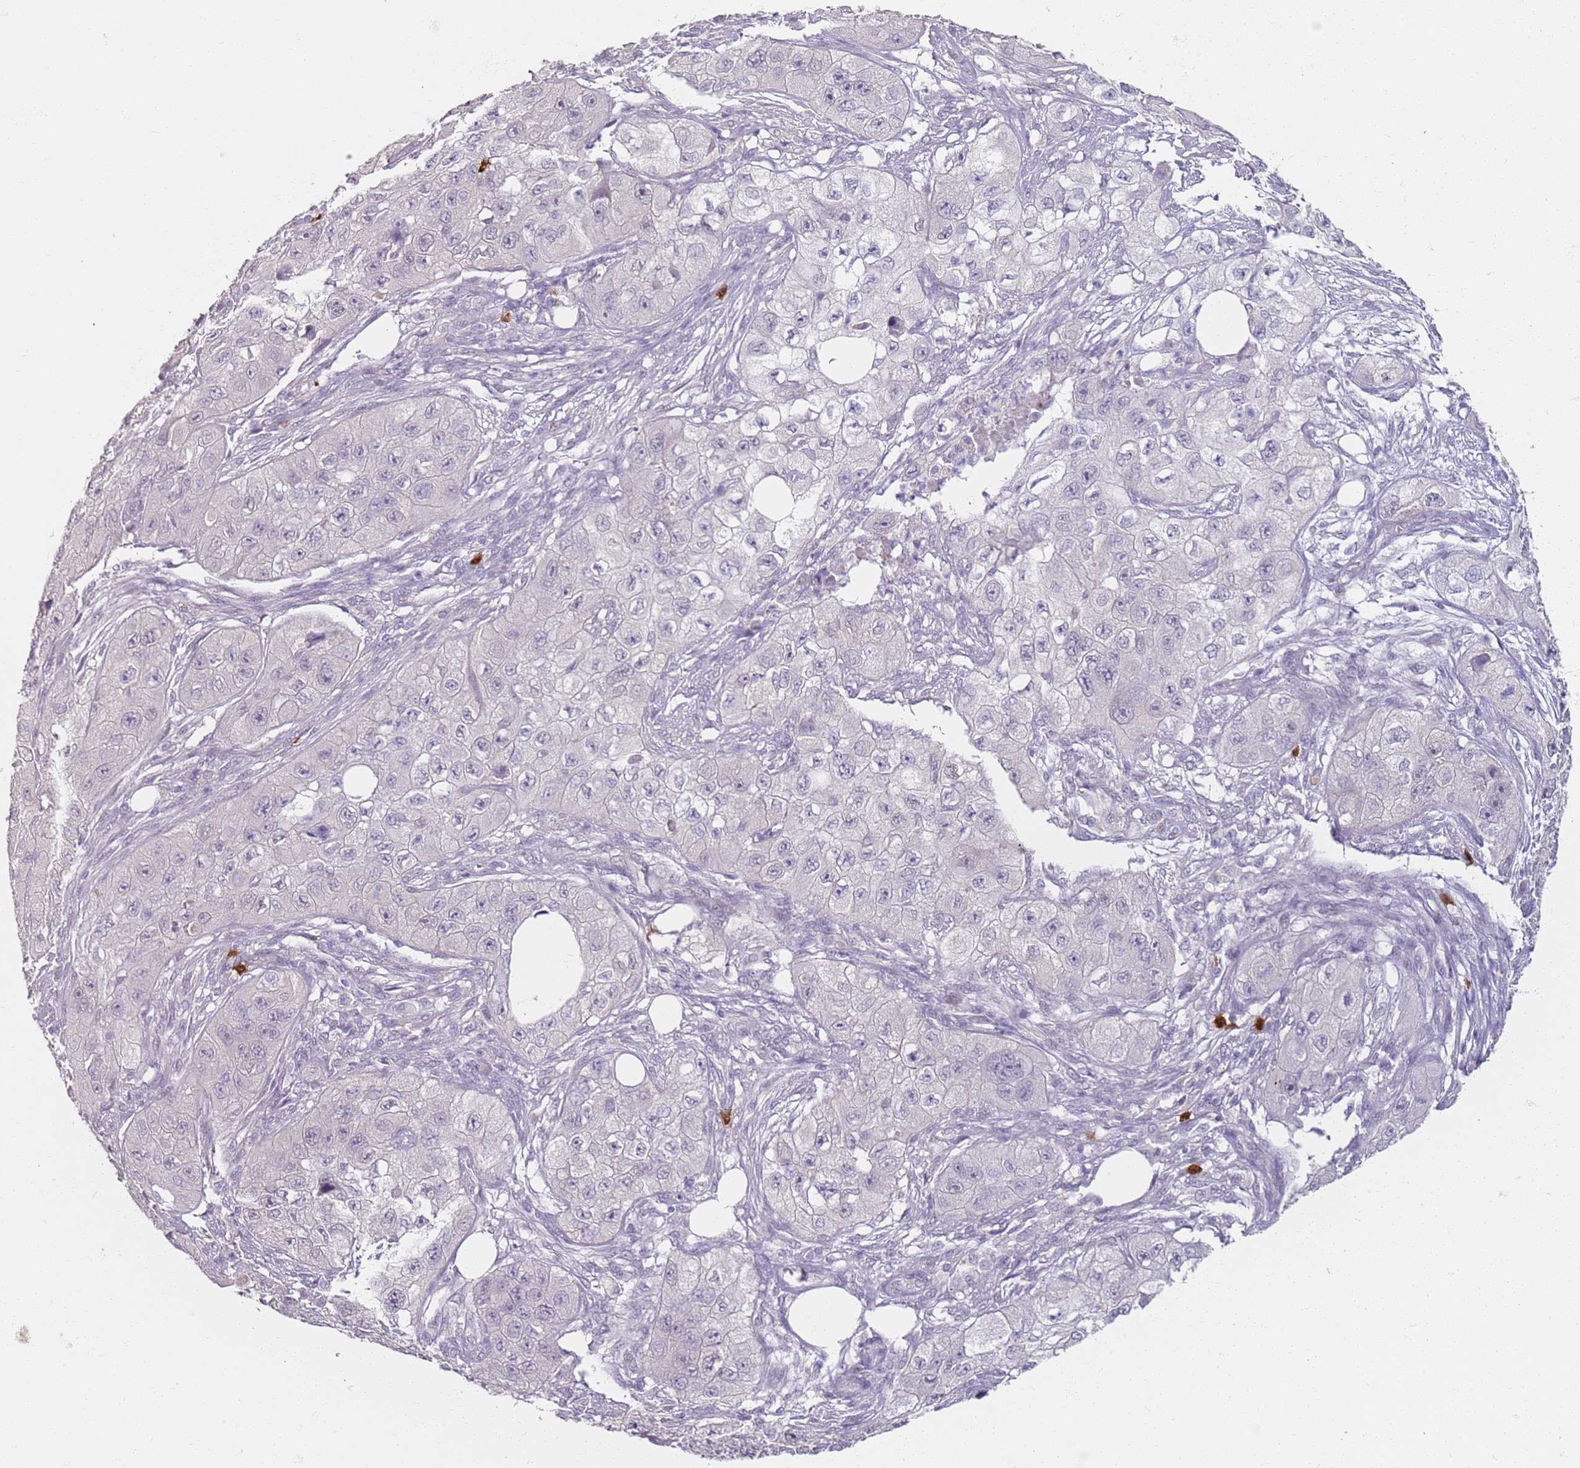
{"staining": {"intensity": "negative", "quantity": "none", "location": "none"}, "tissue": "skin cancer", "cell_type": "Tumor cells", "image_type": "cancer", "snomed": [{"axis": "morphology", "description": "Squamous cell carcinoma, NOS"}, {"axis": "topography", "description": "Skin"}, {"axis": "topography", "description": "Subcutis"}], "caption": "A photomicrograph of squamous cell carcinoma (skin) stained for a protein displays no brown staining in tumor cells.", "gene": "CD40LG", "patient": {"sex": "male", "age": 73}}